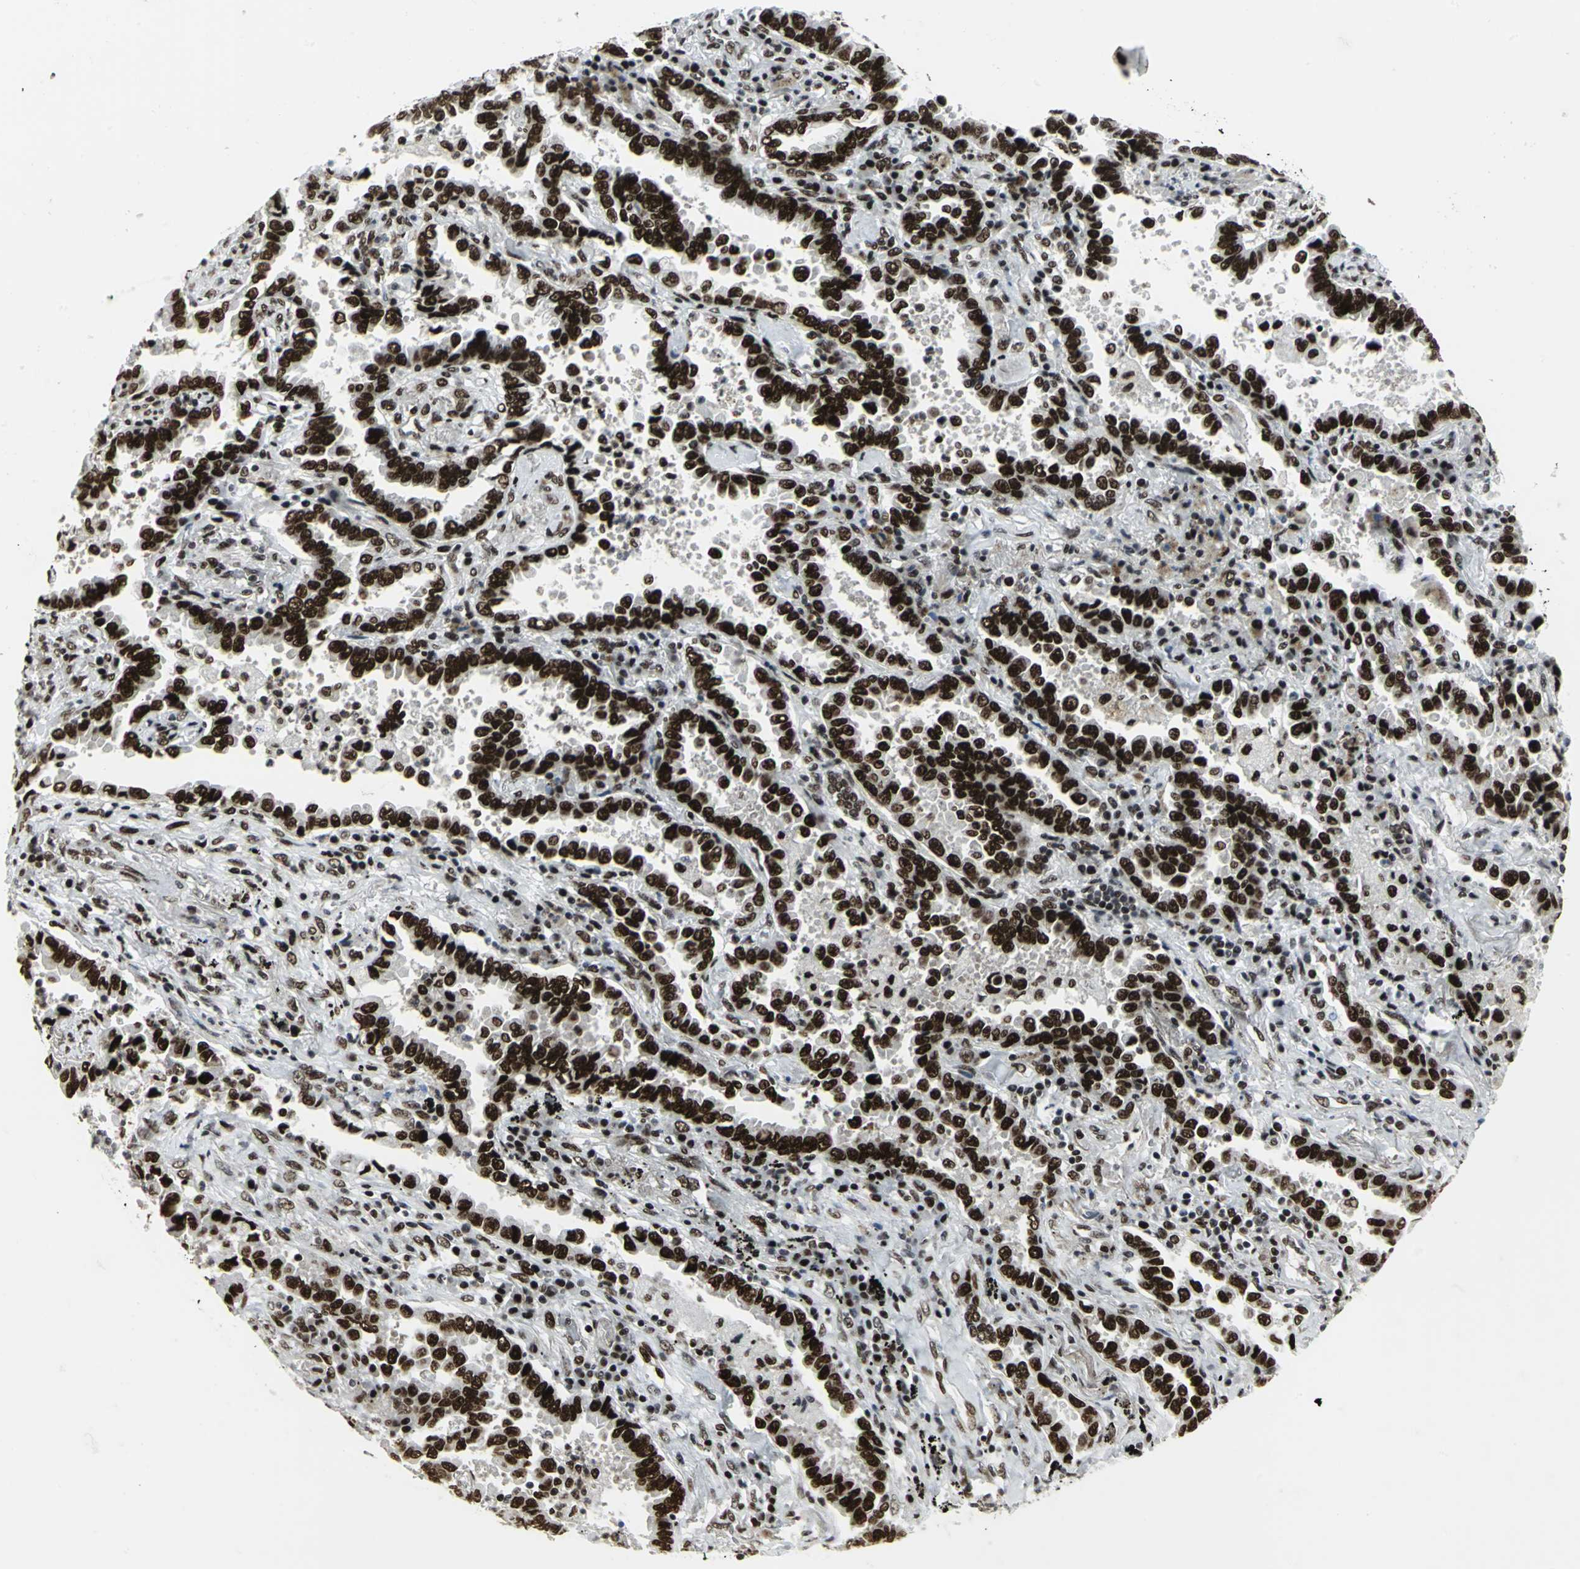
{"staining": {"intensity": "strong", "quantity": ">75%", "location": "nuclear"}, "tissue": "lung cancer", "cell_type": "Tumor cells", "image_type": "cancer", "snomed": [{"axis": "morphology", "description": "Normal tissue, NOS"}, {"axis": "morphology", "description": "Inflammation, NOS"}, {"axis": "morphology", "description": "Adenocarcinoma, NOS"}, {"axis": "topography", "description": "Lung"}], "caption": "Immunohistochemical staining of human lung adenocarcinoma displays high levels of strong nuclear expression in approximately >75% of tumor cells.", "gene": "SMARCA4", "patient": {"sex": "female", "age": 64}}